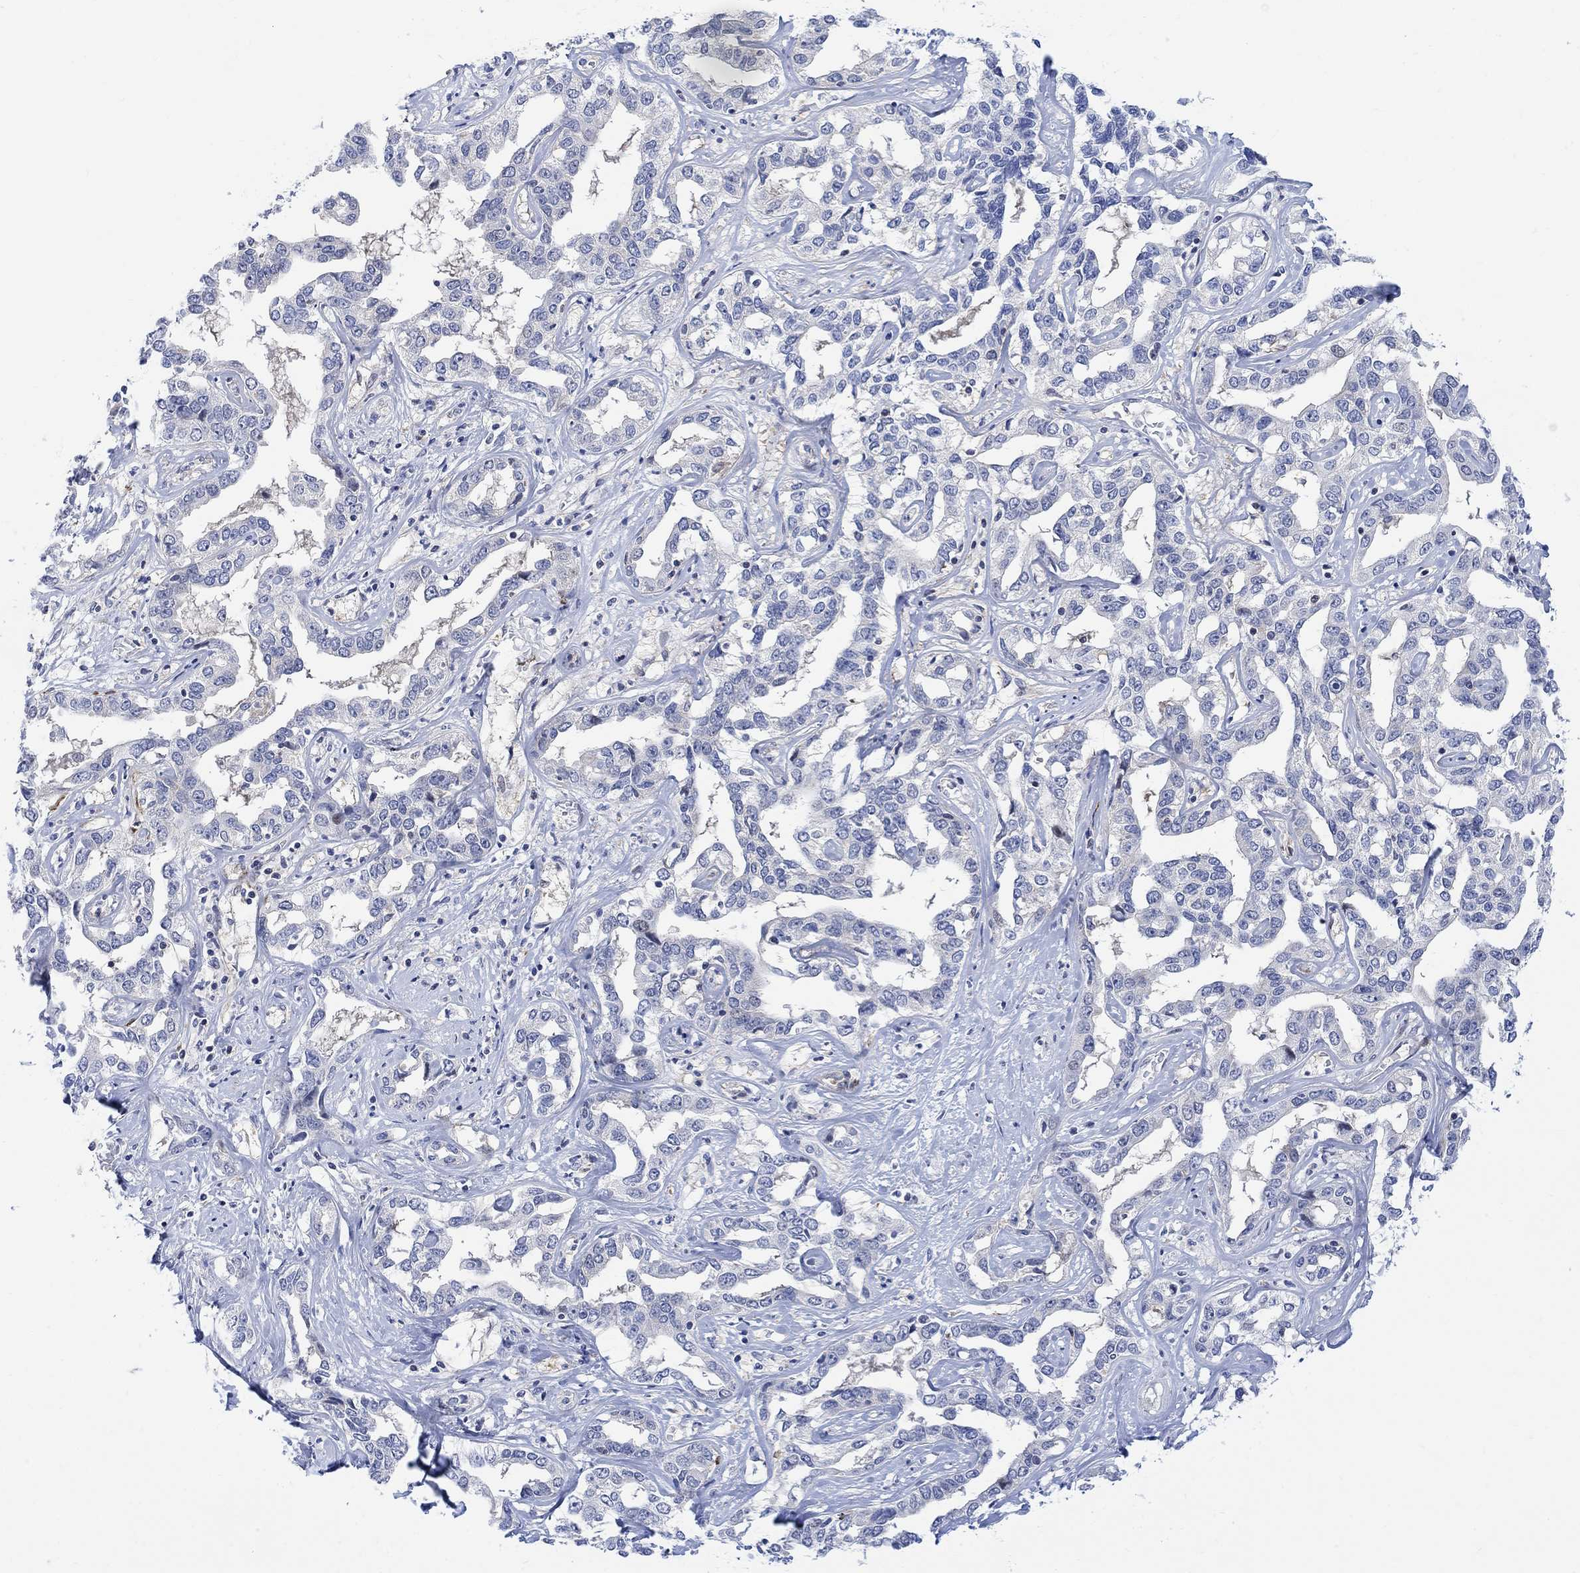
{"staining": {"intensity": "negative", "quantity": "none", "location": "none"}, "tissue": "liver cancer", "cell_type": "Tumor cells", "image_type": "cancer", "snomed": [{"axis": "morphology", "description": "Cholangiocarcinoma"}, {"axis": "topography", "description": "Liver"}], "caption": "This image is of liver cancer (cholangiocarcinoma) stained with IHC to label a protein in brown with the nuclei are counter-stained blue. There is no staining in tumor cells.", "gene": "ARSK", "patient": {"sex": "male", "age": 59}}